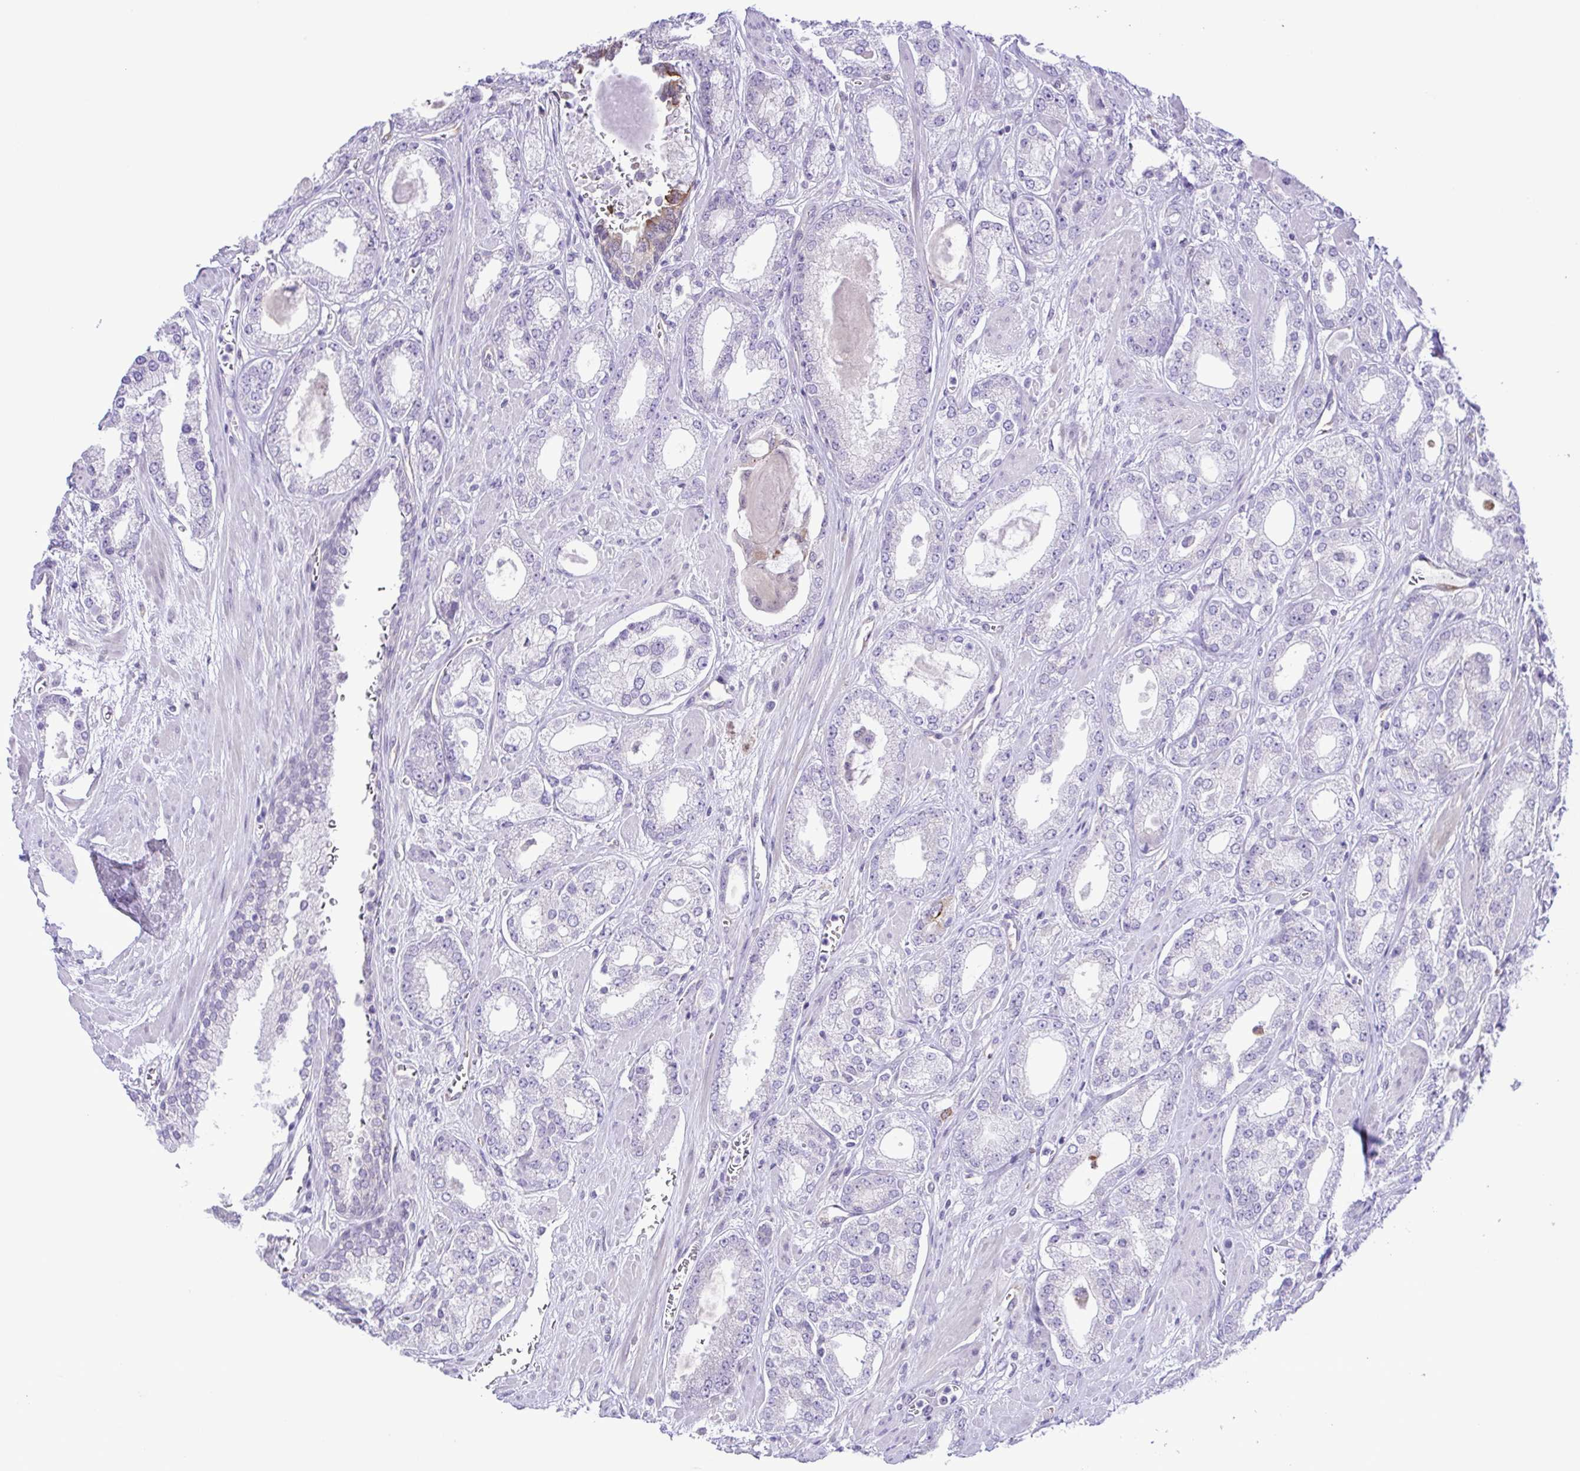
{"staining": {"intensity": "negative", "quantity": "none", "location": "none"}, "tissue": "prostate cancer", "cell_type": "Tumor cells", "image_type": "cancer", "snomed": [{"axis": "morphology", "description": "Adenocarcinoma, High grade"}, {"axis": "topography", "description": "Prostate"}], "caption": "Tumor cells are negative for protein expression in human prostate cancer (adenocarcinoma (high-grade)). (DAB (3,3'-diaminobenzidine) immunohistochemistry (IHC) with hematoxylin counter stain).", "gene": "DCLK2", "patient": {"sex": "male", "age": 64}}